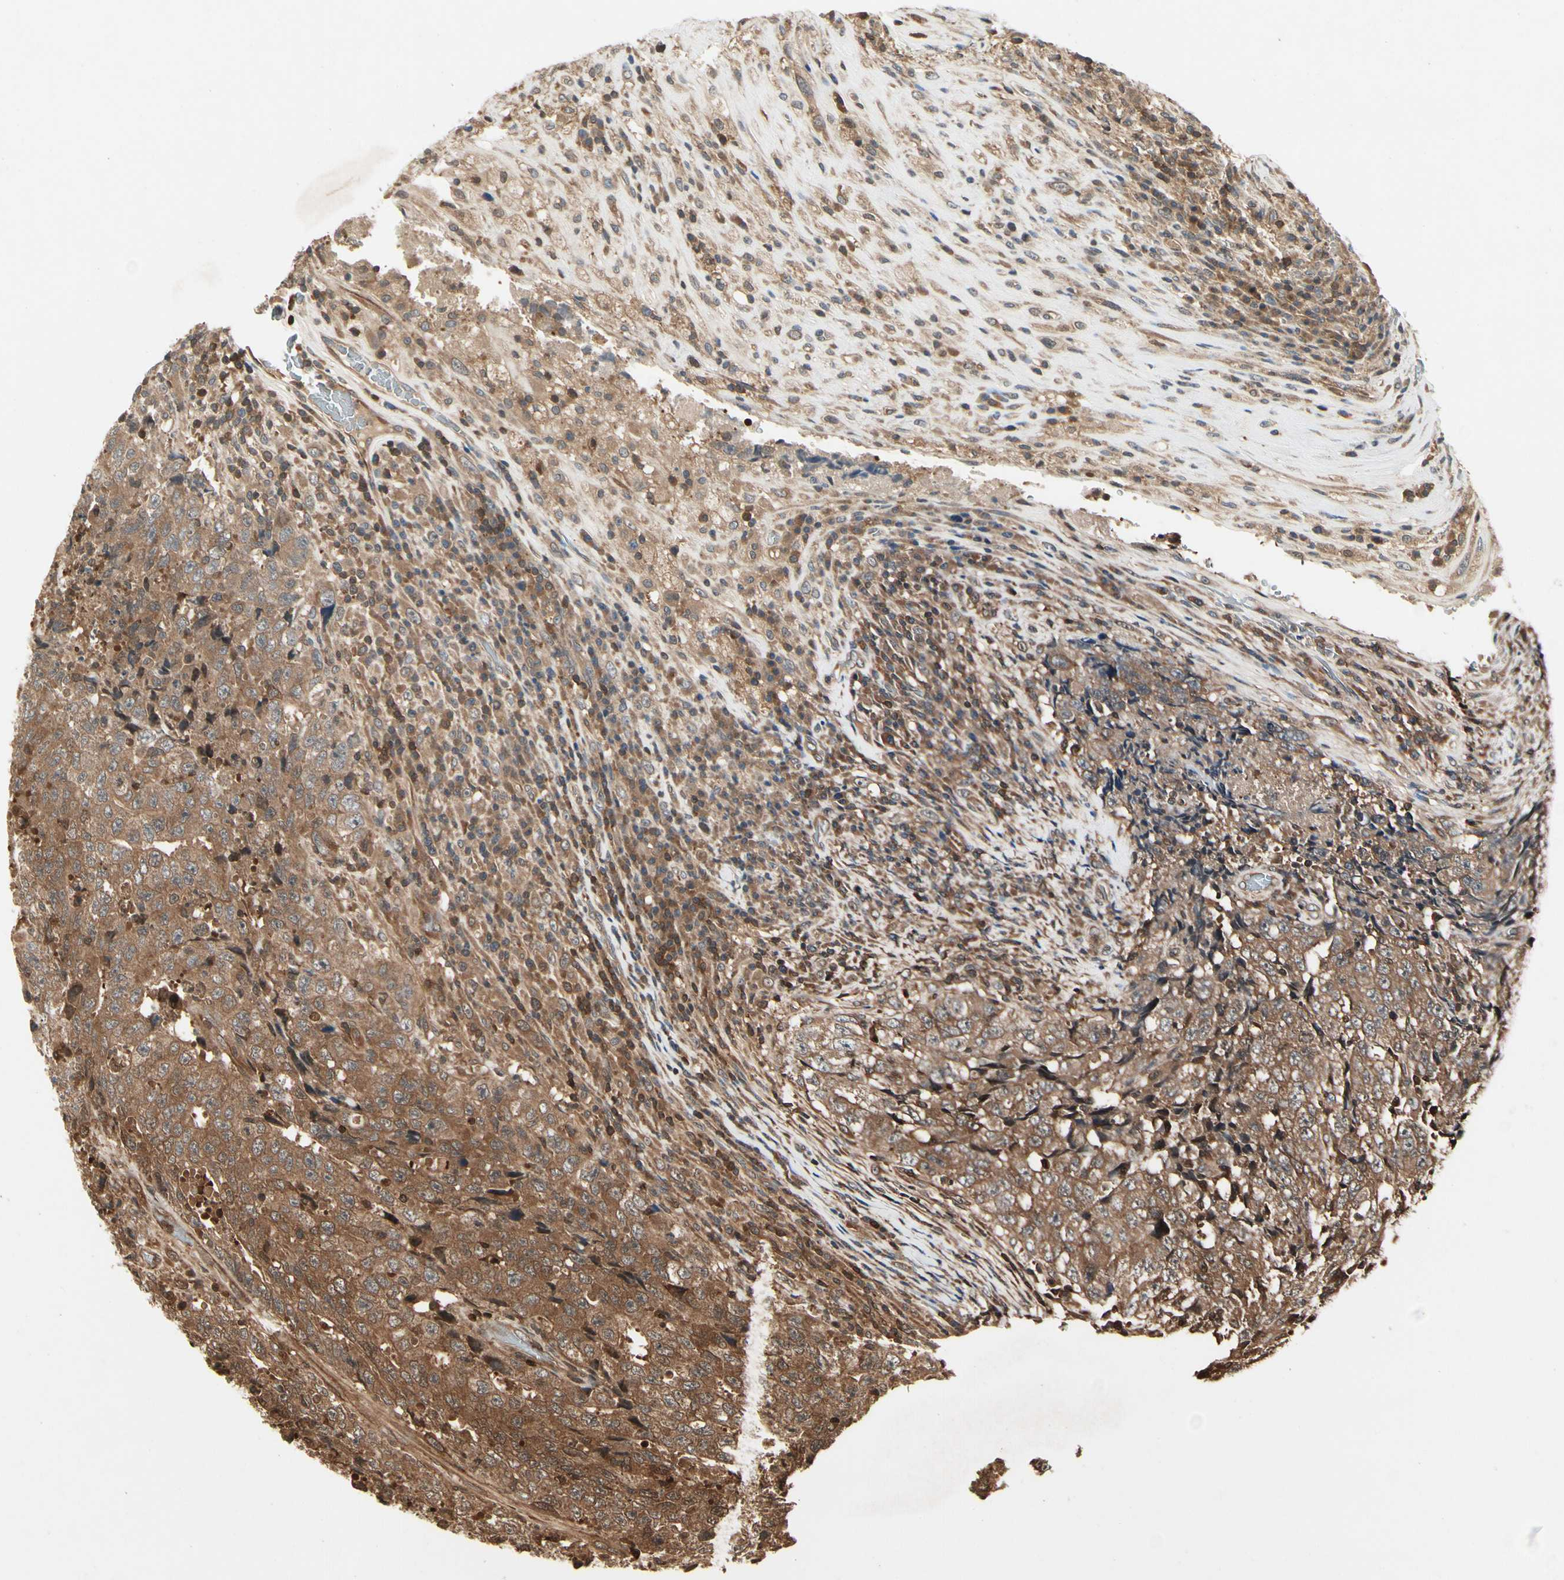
{"staining": {"intensity": "moderate", "quantity": ">75%", "location": "cytoplasmic/membranous"}, "tissue": "testis cancer", "cell_type": "Tumor cells", "image_type": "cancer", "snomed": [{"axis": "morphology", "description": "Necrosis, NOS"}, {"axis": "morphology", "description": "Carcinoma, Embryonal, NOS"}, {"axis": "topography", "description": "Testis"}], "caption": "Brown immunohistochemical staining in human testis embryonal carcinoma demonstrates moderate cytoplasmic/membranous expression in approximately >75% of tumor cells.", "gene": "YWHAQ", "patient": {"sex": "male", "age": 19}}